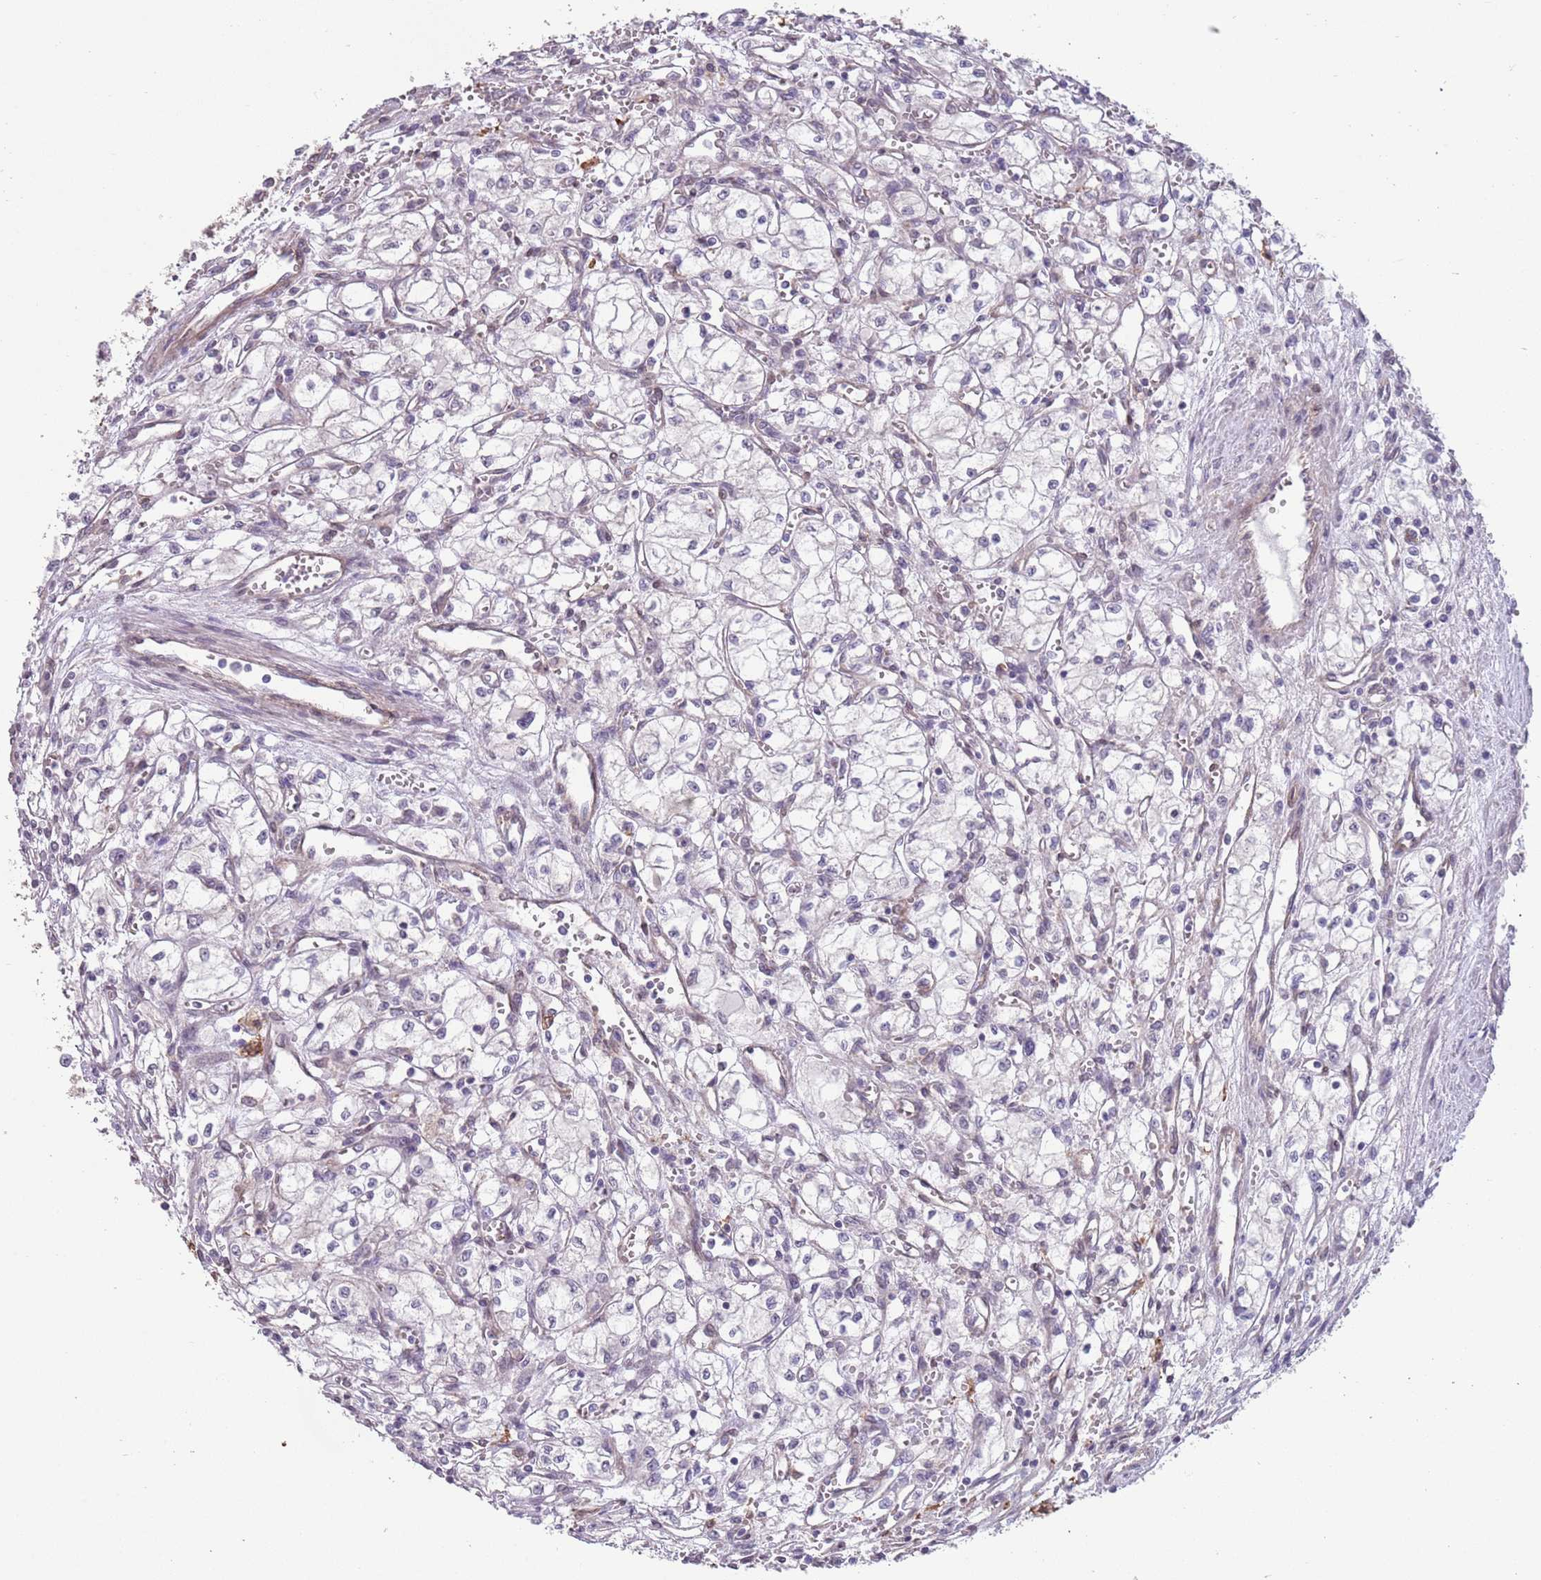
{"staining": {"intensity": "negative", "quantity": "none", "location": "none"}, "tissue": "renal cancer", "cell_type": "Tumor cells", "image_type": "cancer", "snomed": [{"axis": "morphology", "description": "Adenocarcinoma, NOS"}, {"axis": "topography", "description": "Kidney"}], "caption": "IHC photomicrograph of renal cancer stained for a protein (brown), which shows no expression in tumor cells. (Stains: DAB immunohistochemistry with hematoxylin counter stain, Microscopy: brightfield microscopy at high magnification).", "gene": "CREBZF", "patient": {"sex": "male", "age": 59}}